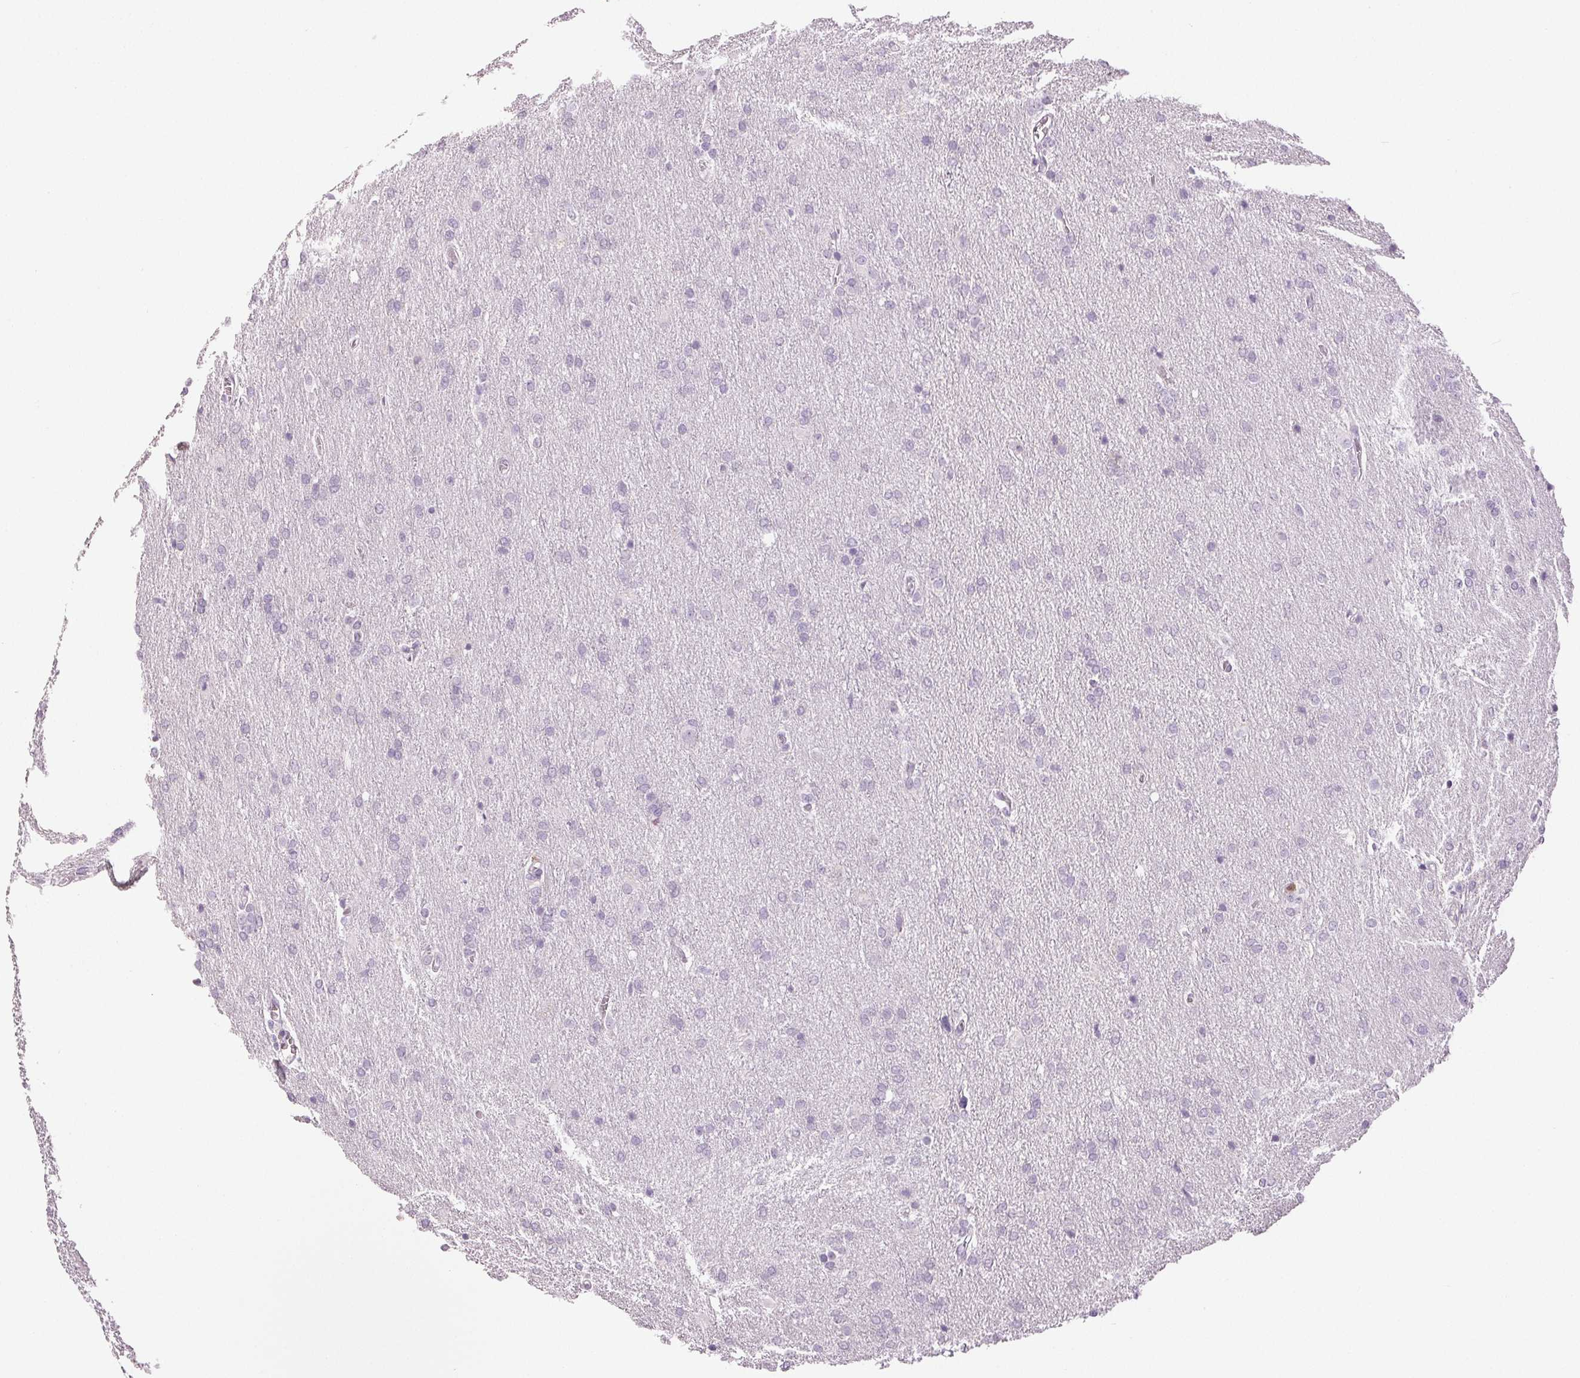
{"staining": {"intensity": "negative", "quantity": "none", "location": "none"}, "tissue": "glioma", "cell_type": "Tumor cells", "image_type": "cancer", "snomed": [{"axis": "morphology", "description": "Glioma, malignant, High grade"}, {"axis": "topography", "description": "Brain"}], "caption": "A high-resolution micrograph shows immunohistochemistry (IHC) staining of high-grade glioma (malignant), which demonstrates no significant positivity in tumor cells.", "gene": "LTF", "patient": {"sex": "male", "age": 68}}